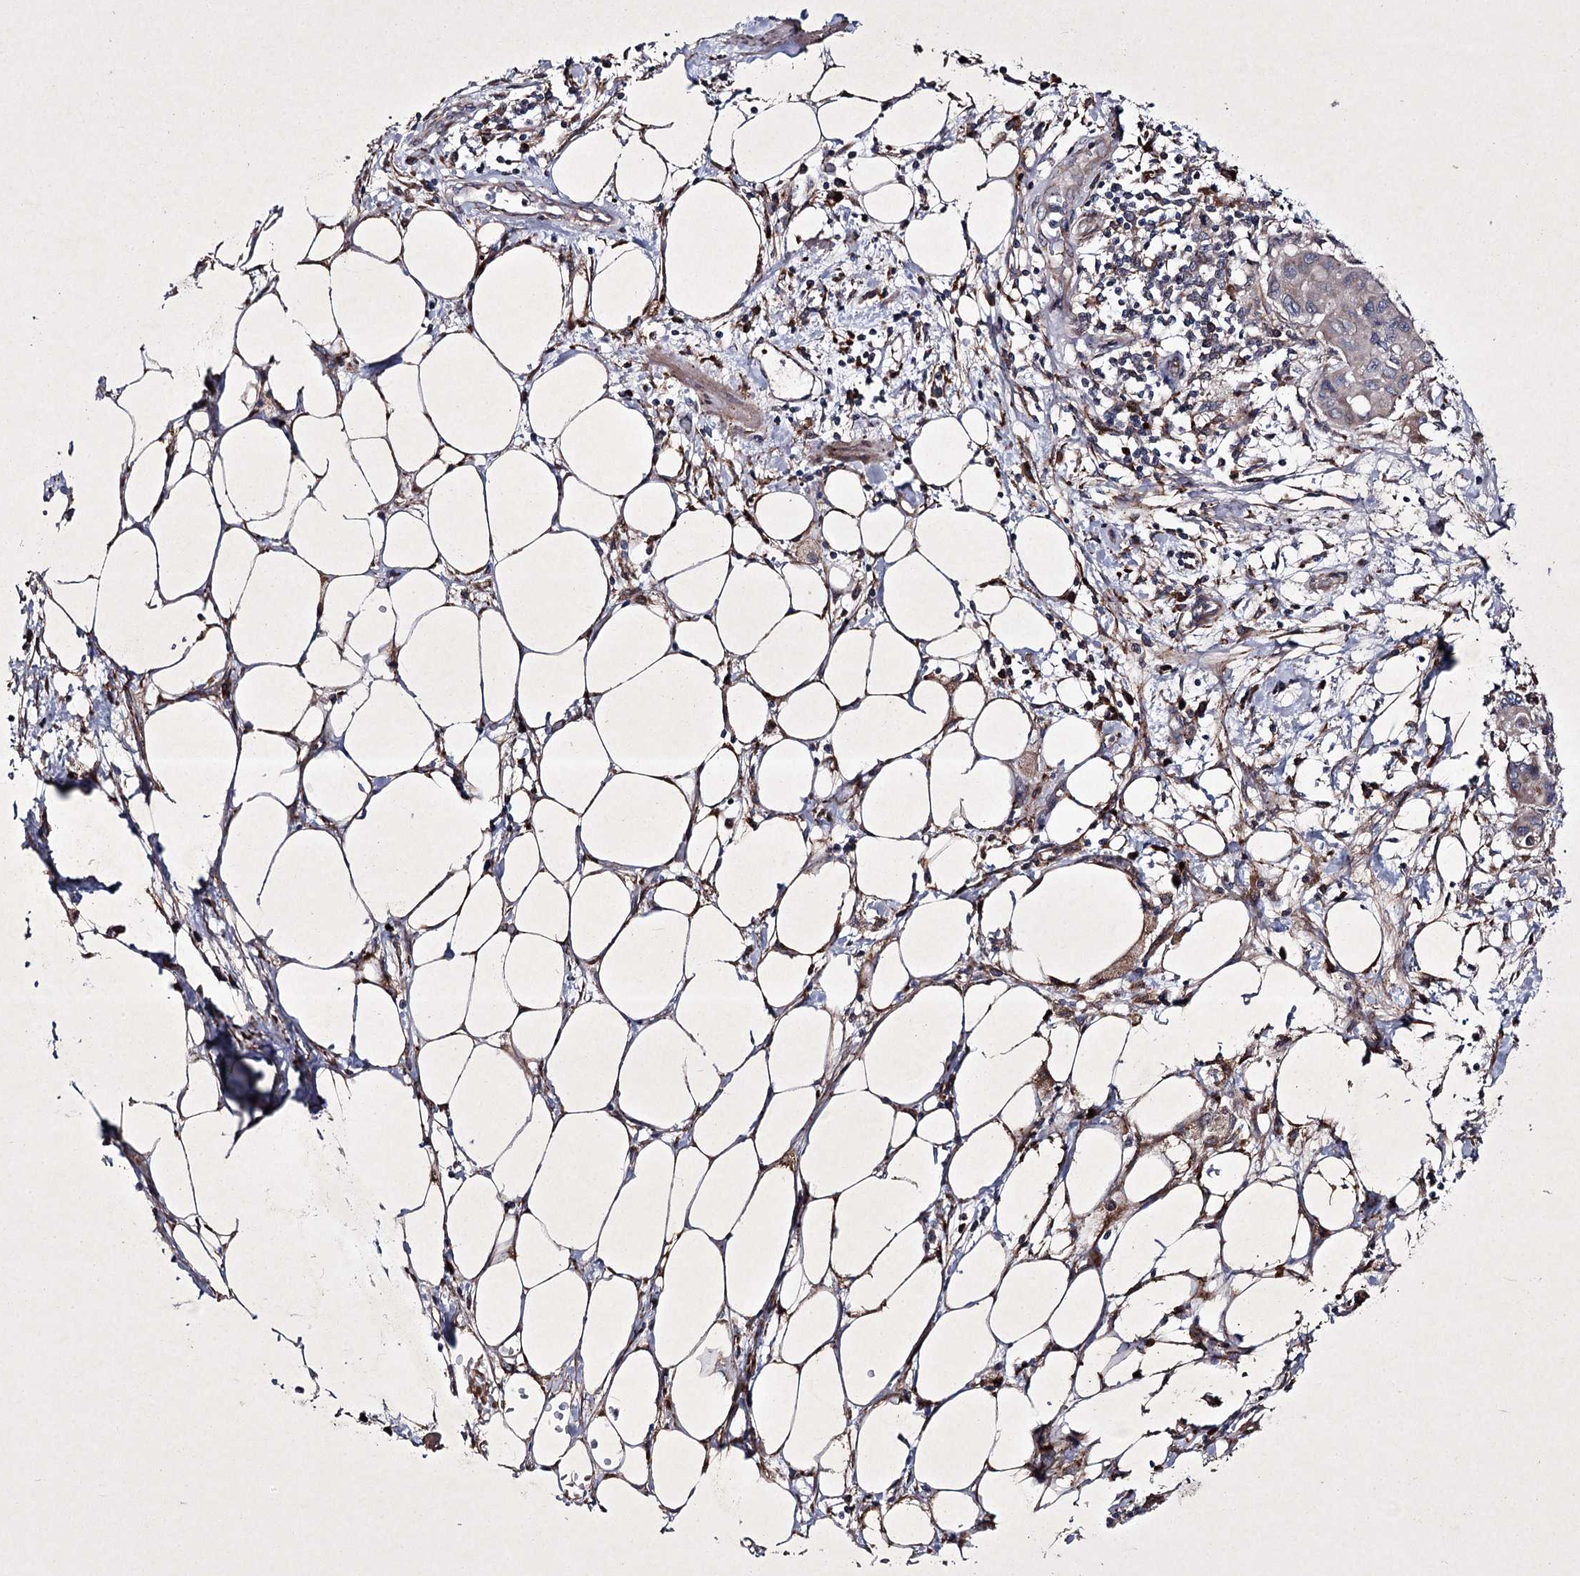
{"staining": {"intensity": "weak", "quantity": "<25%", "location": "cytoplasmic/membranous"}, "tissue": "pancreatic cancer", "cell_type": "Tumor cells", "image_type": "cancer", "snomed": [{"axis": "morphology", "description": "Adenocarcinoma, NOS"}, {"axis": "topography", "description": "Pancreas"}], "caption": "An image of pancreatic cancer (adenocarcinoma) stained for a protein demonstrates no brown staining in tumor cells.", "gene": "ALG9", "patient": {"sex": "male", "age": 75}}